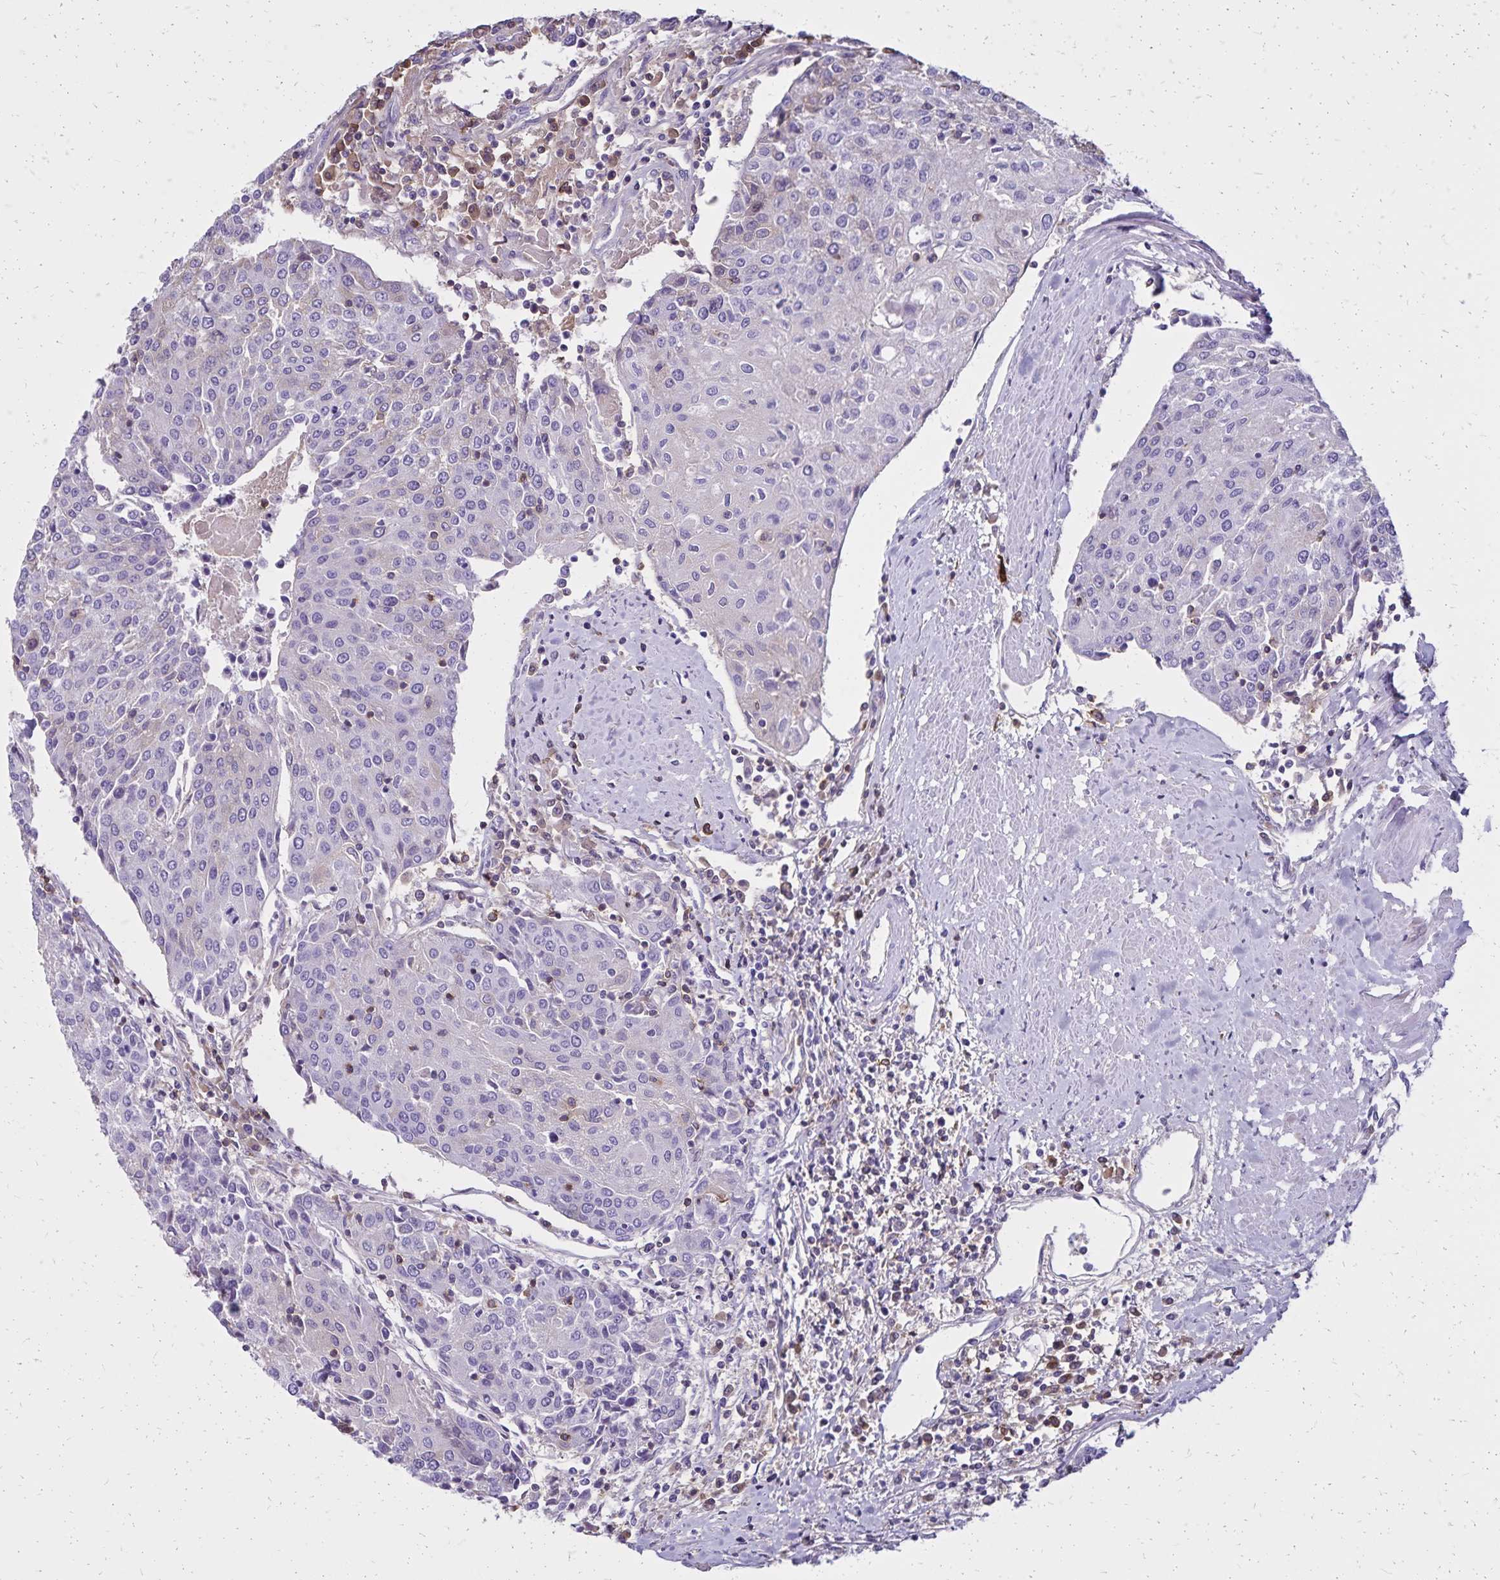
{"staining": {"intensity": "negative", "quantity": "none", "location": "none"}, "tissue": "urothelial cancer", "cell_type": "Tumor cells", "image_type": "cancer", "snomed": [{"axis": "morphology", "description": "Urothelial carcinoma, High grade"}, {"axis": "topography", "description": "Urinary bladder"}], "caption": "Immunohistochemical staining of human urothelial cancer demonstrates no significant expression in tumor cells.", "gene": "CD27", "patient": {"sex": "female", "age": 85}}